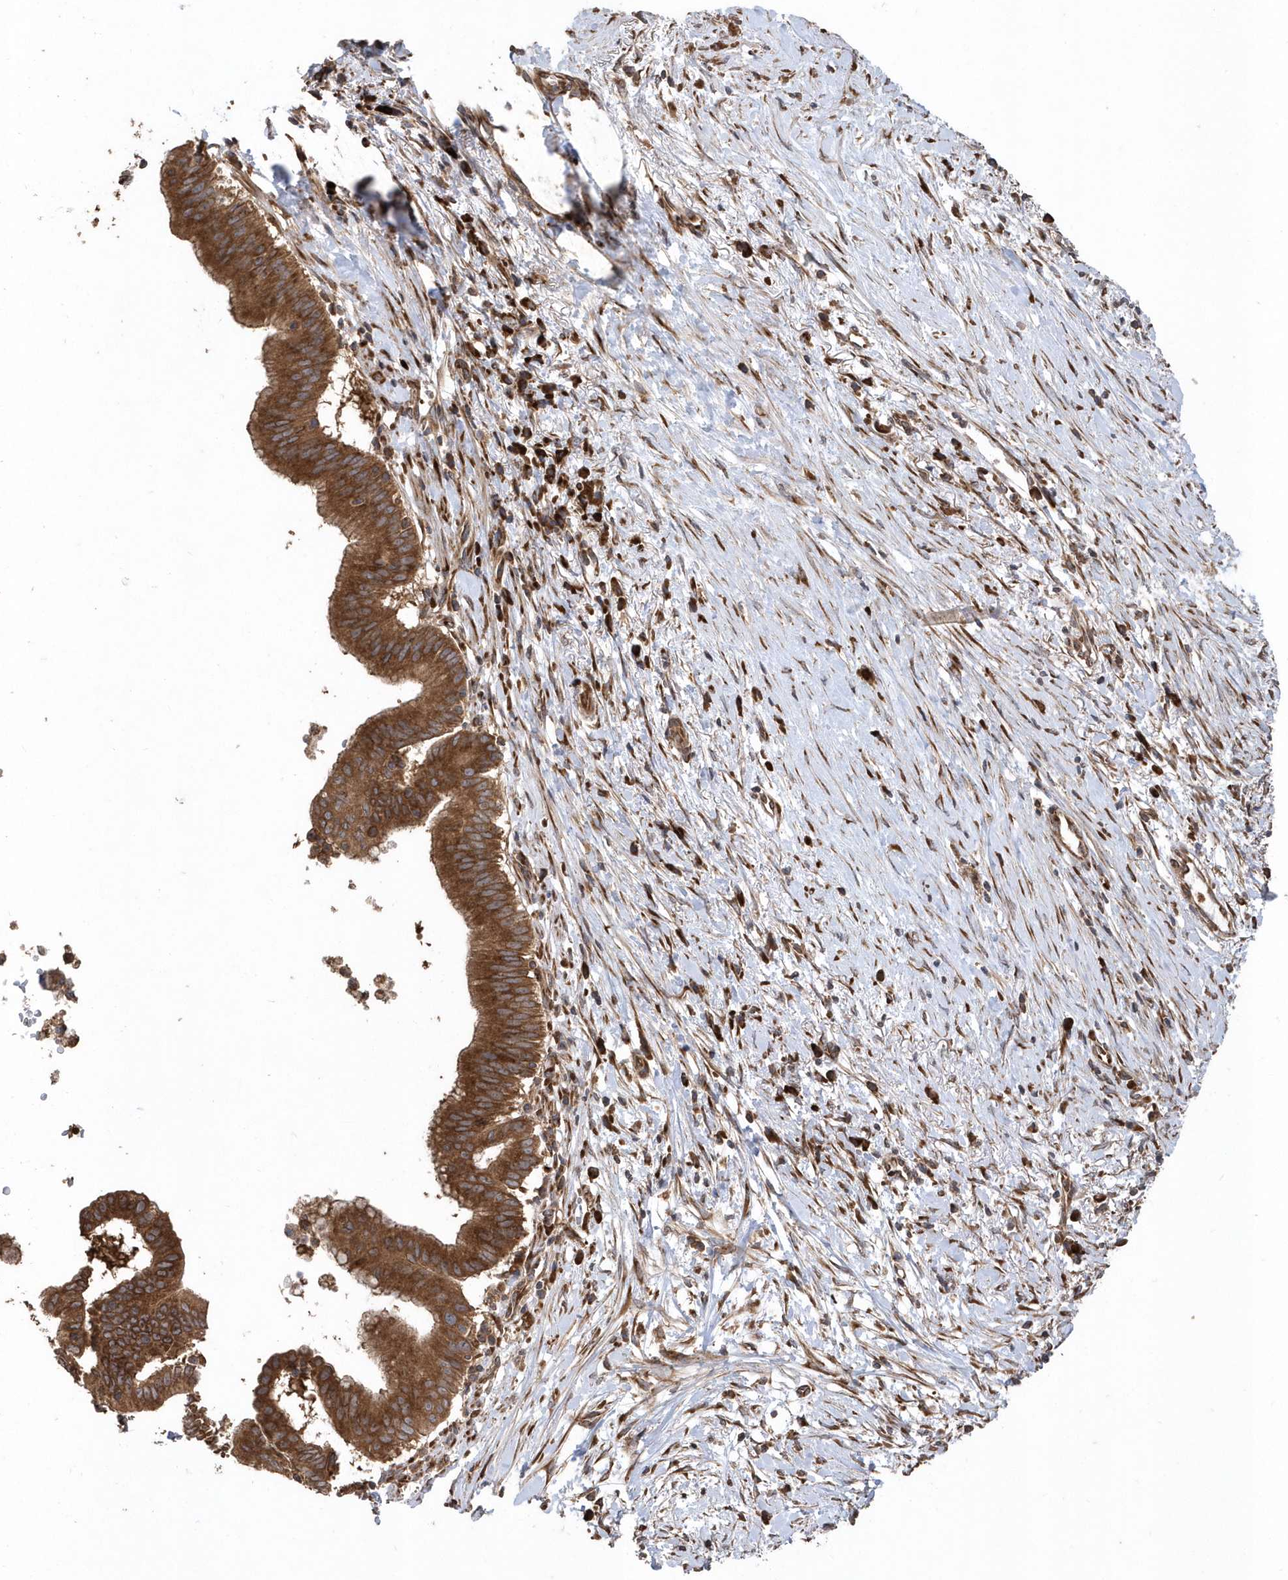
{"staining": {"intensity": "strong", "quantity": ">75%", "location": "cytoplasmic/membranous"}, "tissue": "pancreatic cancer", "cell_type": "Tumor cells", "image_type": "cancer", "snomed": [{"axis": "morphology", "description": "Adenocarcinoma, NOS"}, {"axis": "topography", "description": "Pancreas"}], "caption": "Pancreatic cancer stained with DAB IHC reveals high levels of strong cytoplasmic/membranous positivity in approximately >75% of tumor cells.", "gene": "WASHC5", "patient": {"sex": "male", "age": 68}}